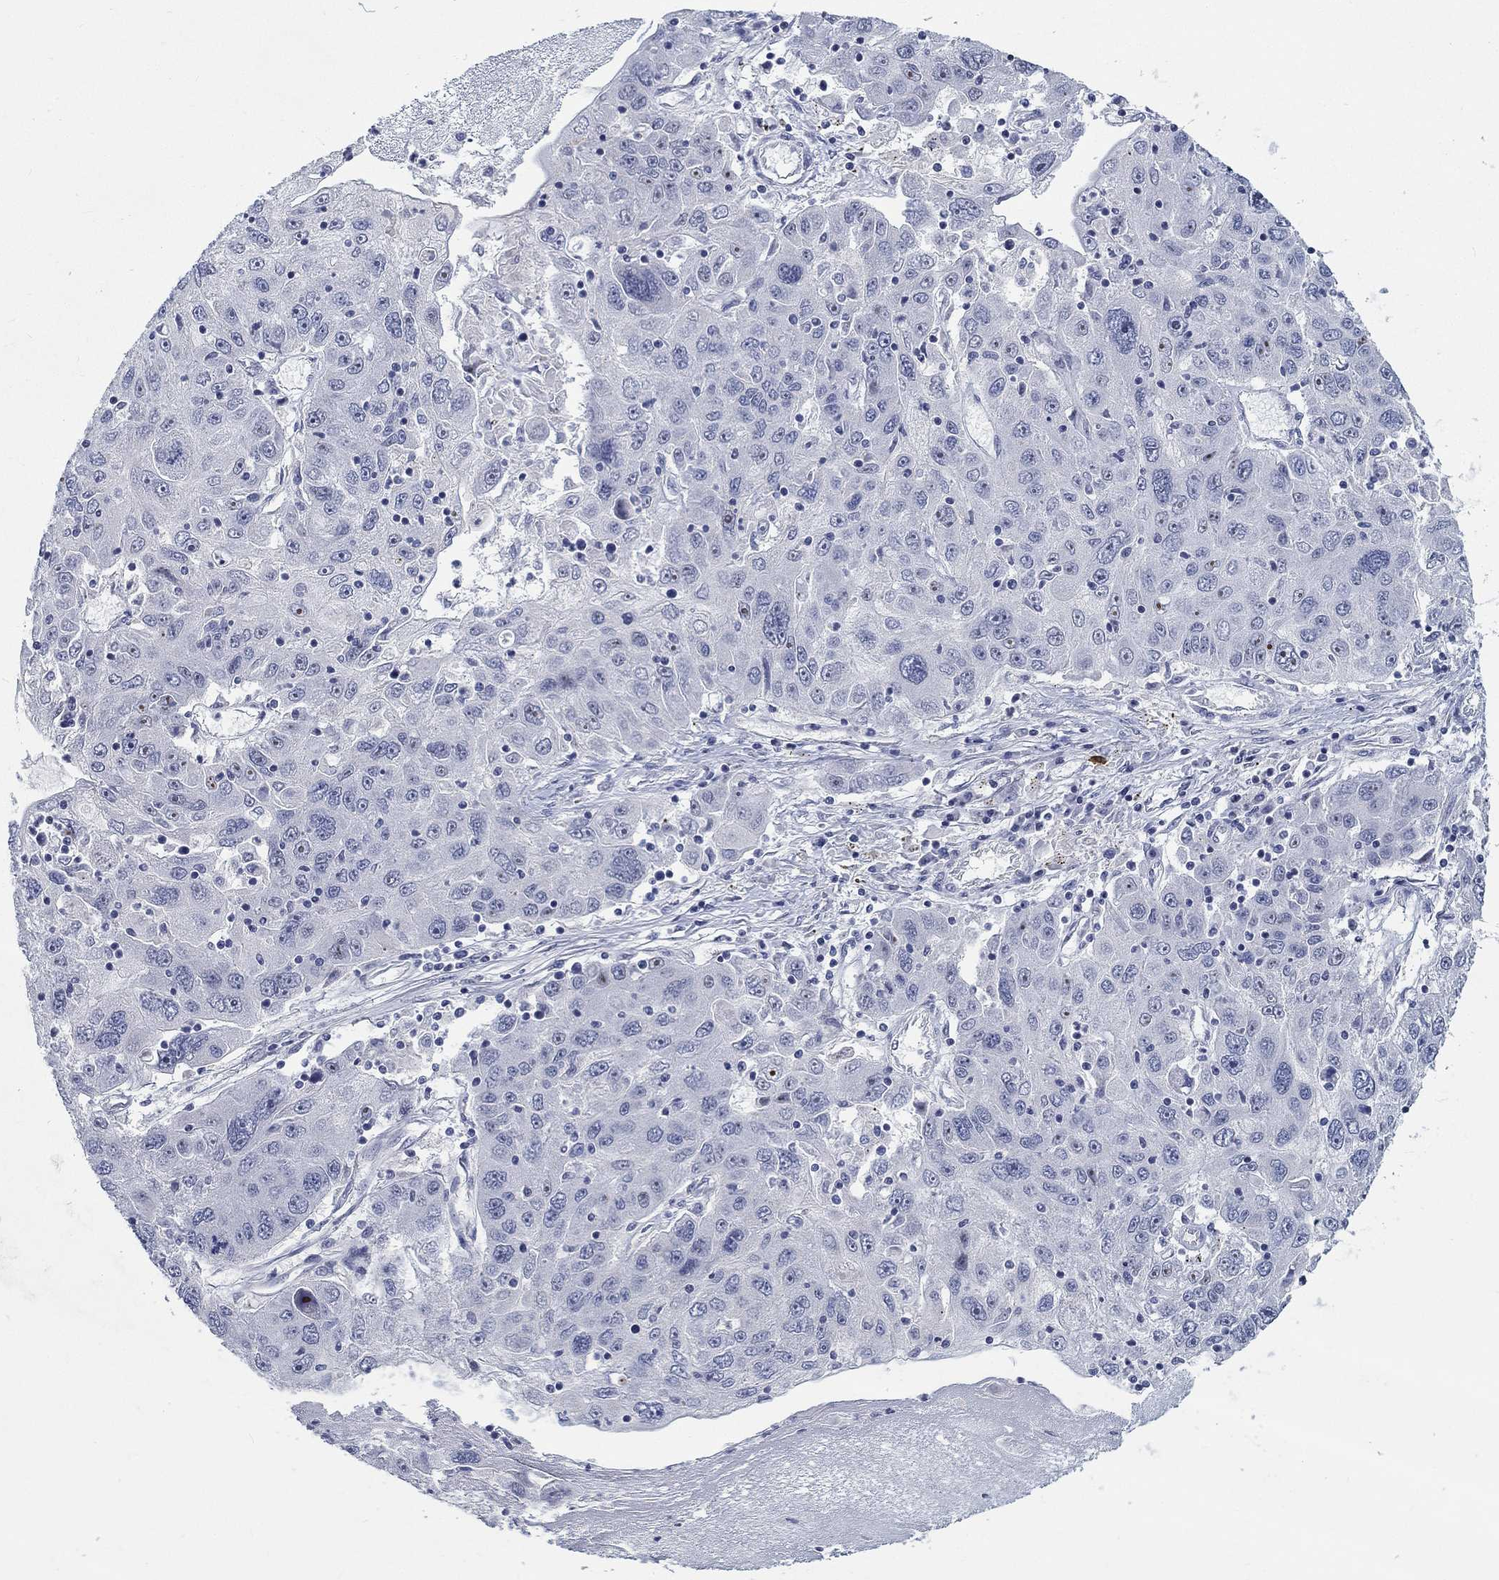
{"staining": {"intensity": "moderate", "quantity": "<25%", "location": "nuclear"}, "tissue": "stomach cancer", "cell_type": "Tumor cells", "image_type": "cancer", "snomed": [{"axis": "morphology", "description": "Adenocarcinoma, NOS"}, {"axis": "topography", "description": "Stomach"}], "caption": "Protein analysis of stomach cancer tissue demonstrates moderate nuclear positivity in approximately <25% of tumor cells. The protein of interest is stained brown, and the nuclei are stained in blue (DAB IHC with brightfield microscopy, high magnification).", "gene": "SMIM18", "patient": {"sex": "male", "age": 56}}